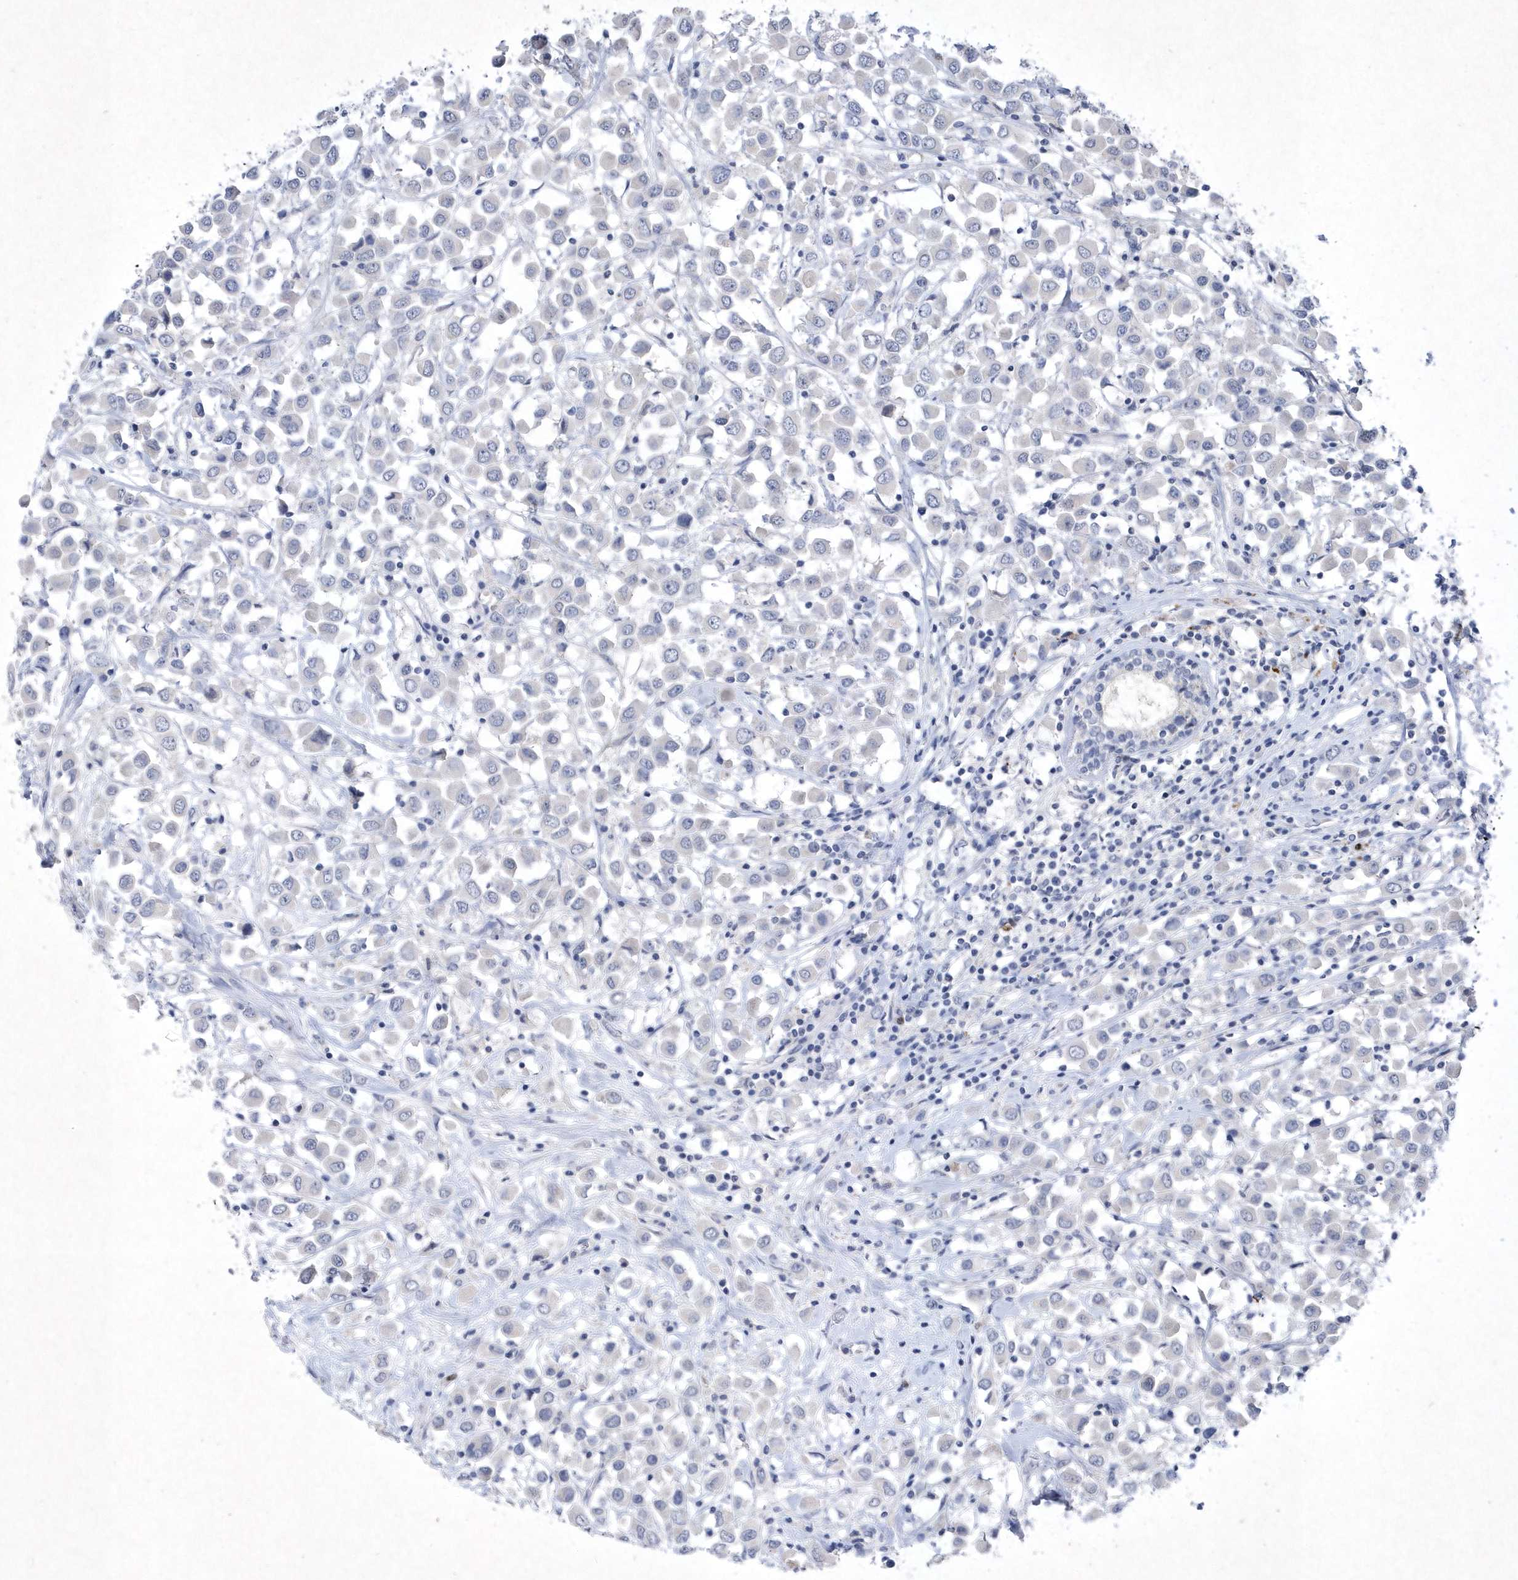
{"staining": {"intensity": "negative", "quantity": "none", "location": "none"}, "tissue": "breast cancer", "cell_type": "Tumor cells", "image_type": "cancer", "snomed": [{"axis": "morphology", "description": "Duct carcinoma"}, {"axis": "topography", "description": "Breast"}], "caption": "There is no significant staining in tumor cells of breast cancer.", "gene": "BHLHA15", "patient": {"sex": "female", "age": 61}}